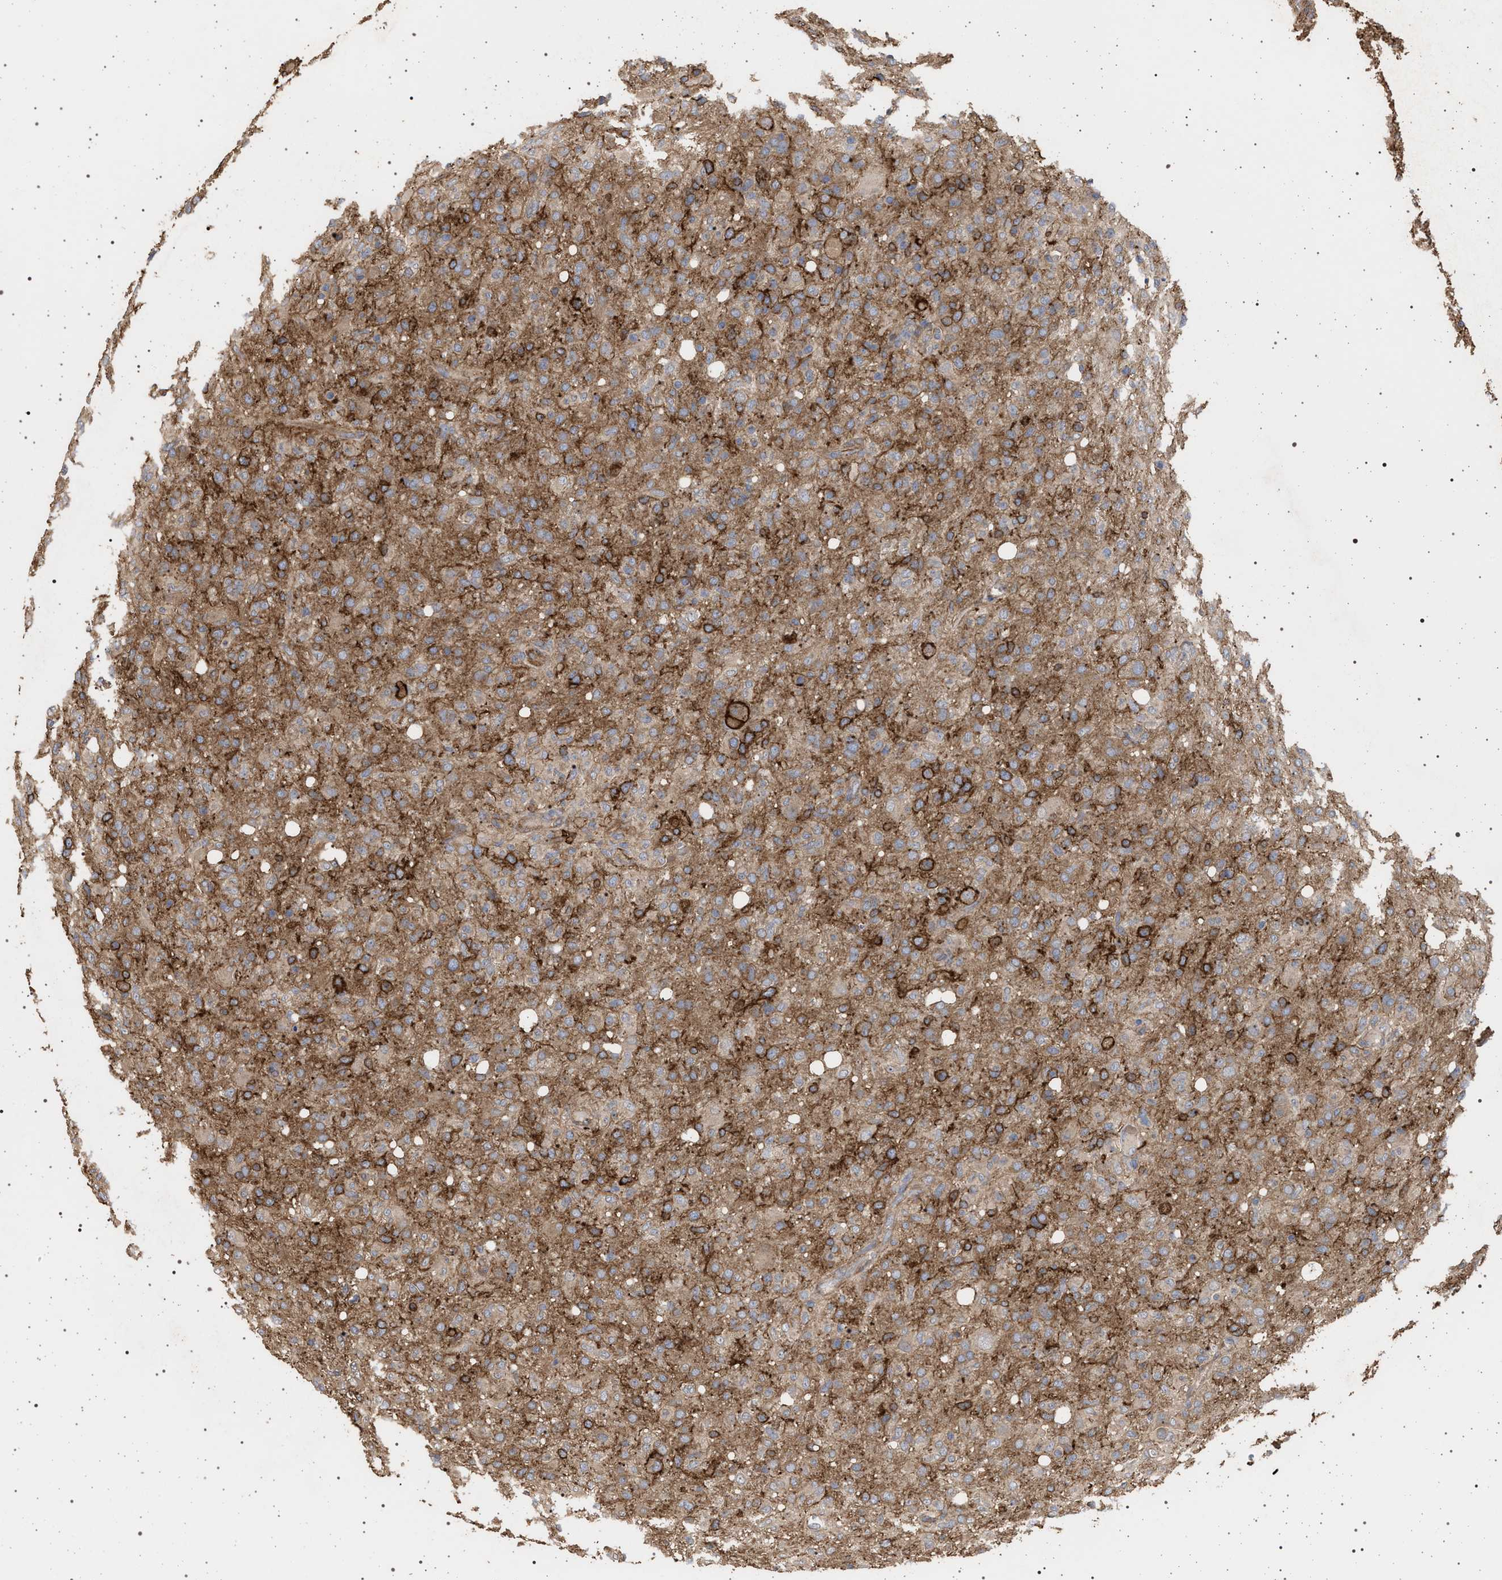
{"staining": {"intensity": "moderate", "quantity": ">75%", "location": "cytoplasmic/membranous"}, "tissue": "glioma", "cell_type": "Tumor cells", "image_type": "cancer", "snomed": [{"axis": "morphology", "description": "Glioma, malignant, High grade"}, {"axis": "topography", "description": "Brain"}], "caption": "Malignant high-grade glioma stained with DAB IHC reveals medium levels of moderate cytoplasmic/membranous staining in about >75% of tumor cells. (DAB IHC with brightfield microscopy, high magnification).", "gene": "IFT20", "patient": {"sex": "female", "age": 57}}